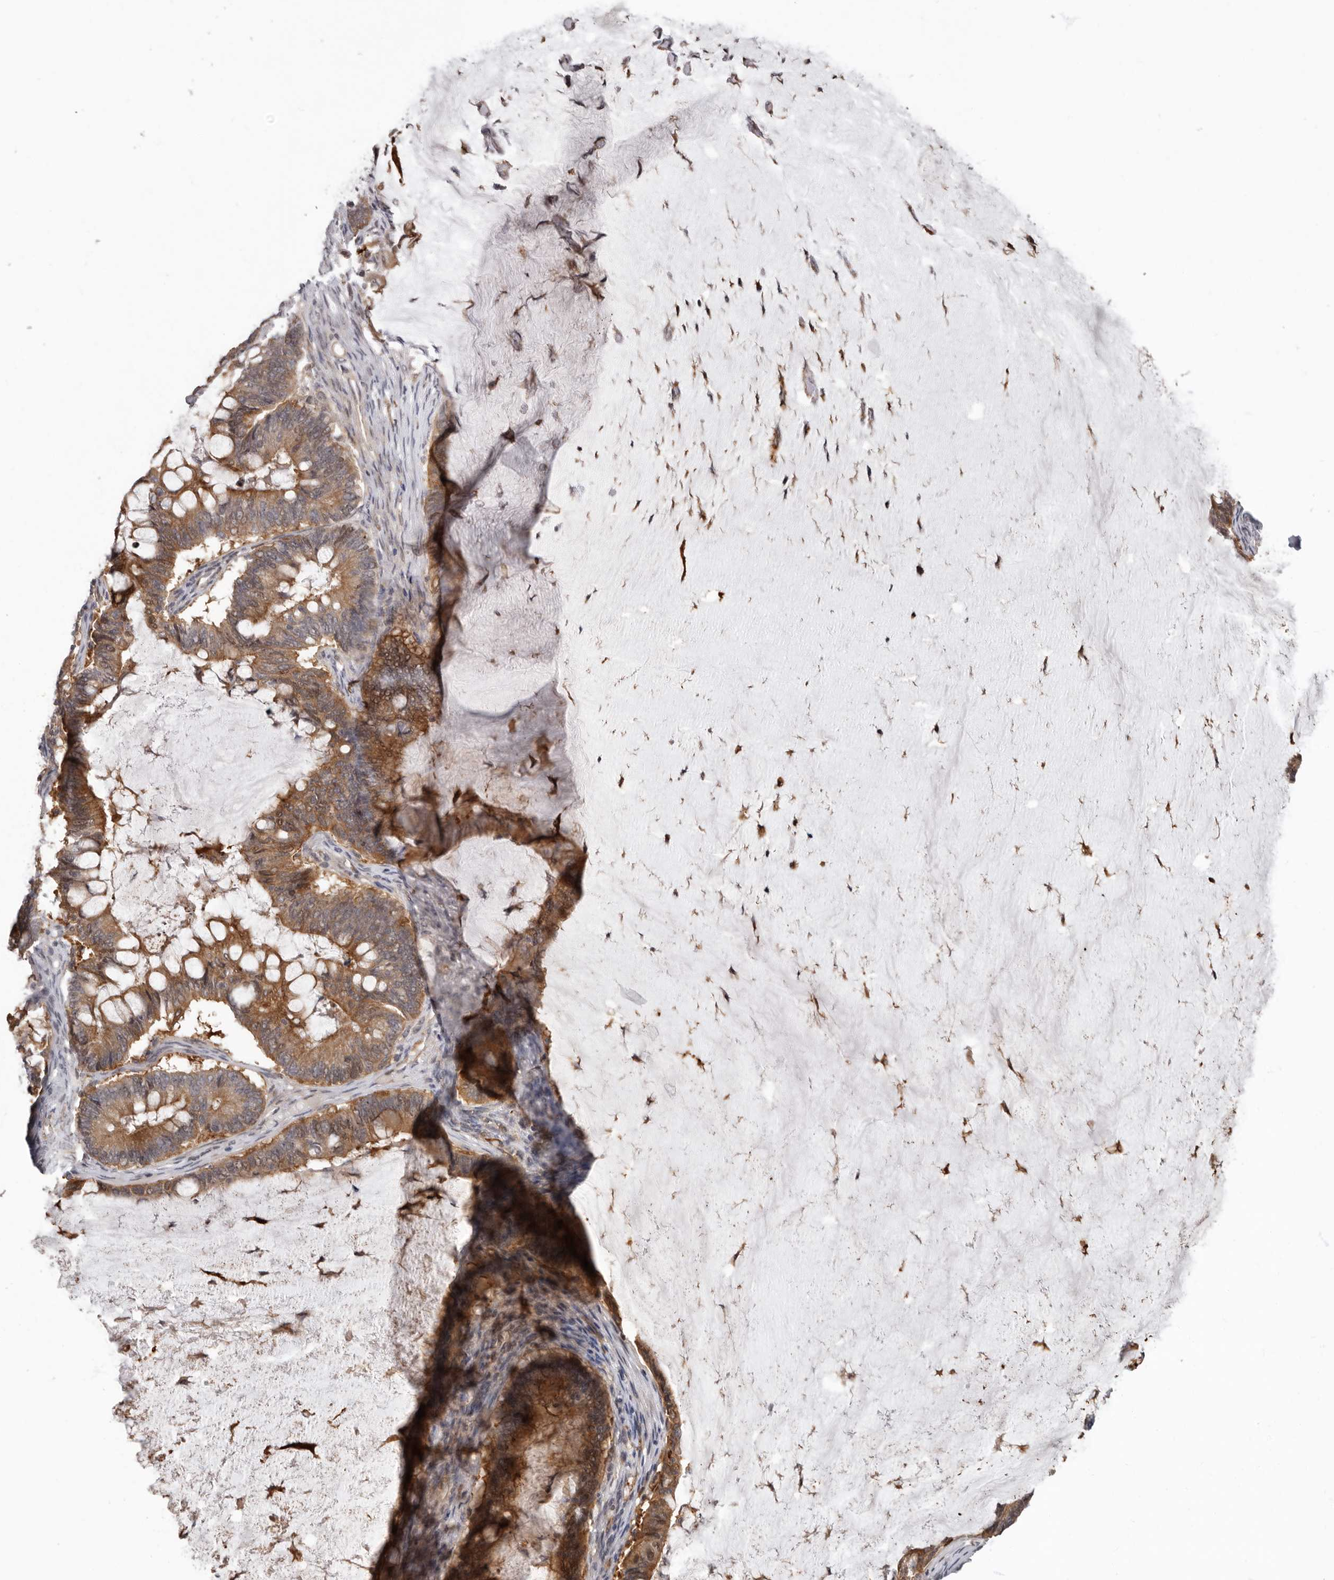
{"staining": {"intensity": "moderate", "quantity": ">75%", "location": "cytoplasmic/membranous"}, "tissue": "ovarian cancer", "cell_type": "Tumor cells", "image_type": "cancer", "snomed": [{"axis": "morphology", "description": "Cystadenocarcinoma, mucinous, NOS"}, {"axis": "topography", "description": "Ovary"}], "caption": "Ovarian cancer stained with a protein marker displays moderate staining in tumor cells.", "gene": "FGFR4", "patient": {"sex": "female", "age": 61}}